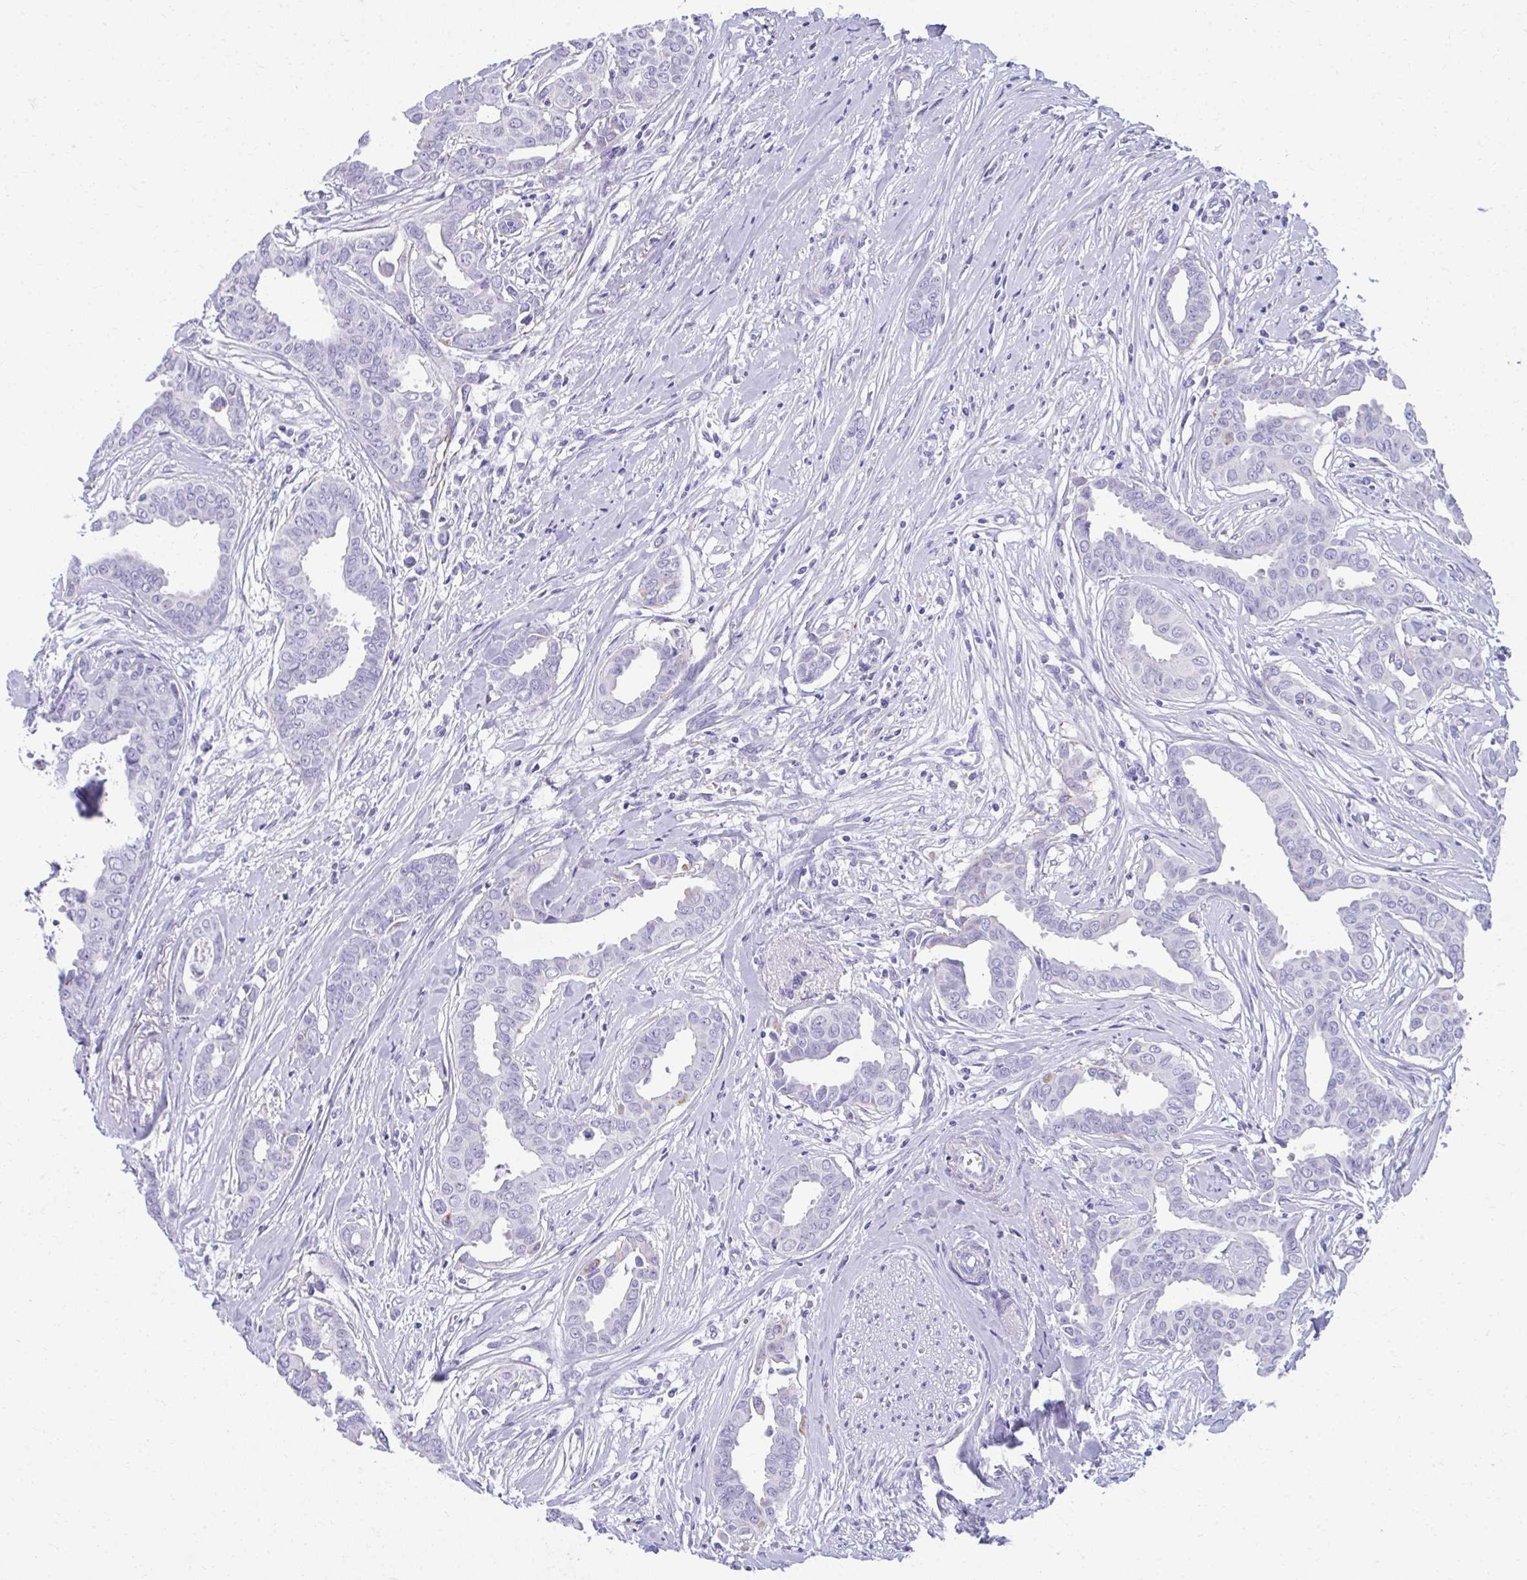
{"staining": {"intensity": "negative", "quantity": "none", "location": "none"}, "tissue": "breast cancer", "cell_type": "Tumor cells", "image_type": "cancer", "snomed": [{"axis": "morphology", "description": "Duct carcinoma"}, {"axis": "topography", "description": "Breast"}], "caption": "A photomicrograph of human breast infiltrating ductal carcinoma is negative for staining in tumor cells.", "gene": "AIG1", "patient": {"sex": "female", "age": 45}}